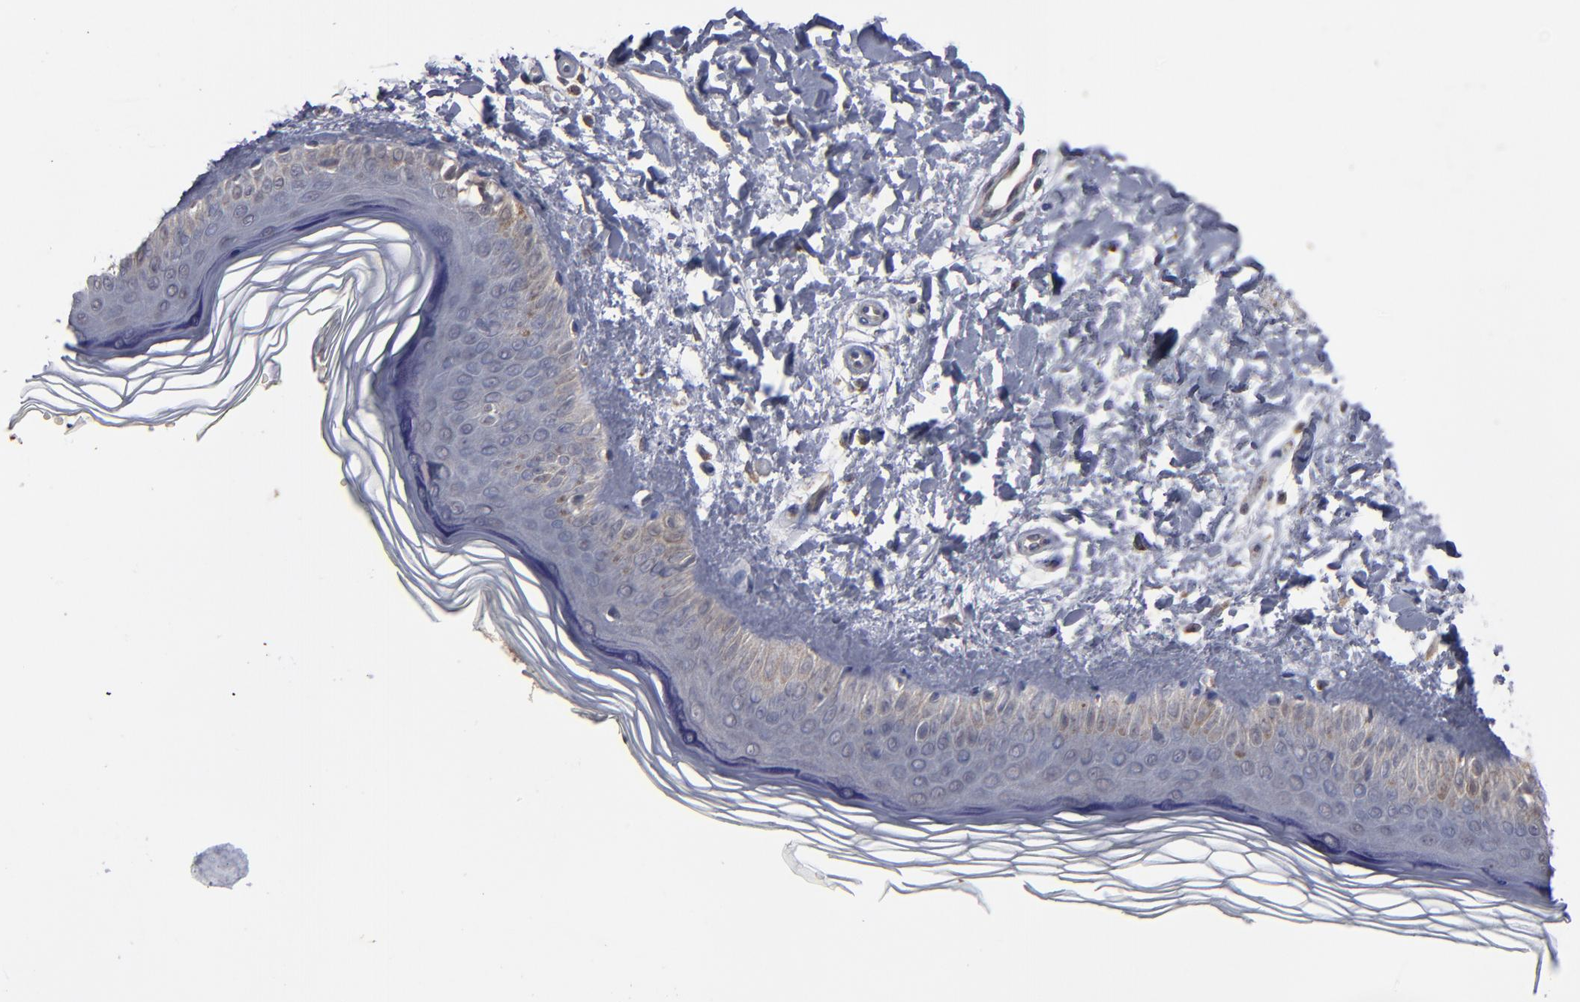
{"staining": {"intensity": "moderate", "quantity": ">75%", "location": "cytoplasmic/membranous"}, "tissue": "skin", "cell_type": "Fibroblasts", "image_type": "normal", "snomed": [{"axis": "morphology", "description": "Normal tissue, NOS"}, {"axis": "topography", "description": "Skin"}], "caption": "A micrograph of skin stained for a protein displays moderate cytoplasmic/membranous brown staining in fibroblasts.", "gene": "MIPOL1", "patient": {"sex": "female", "age": 19}}